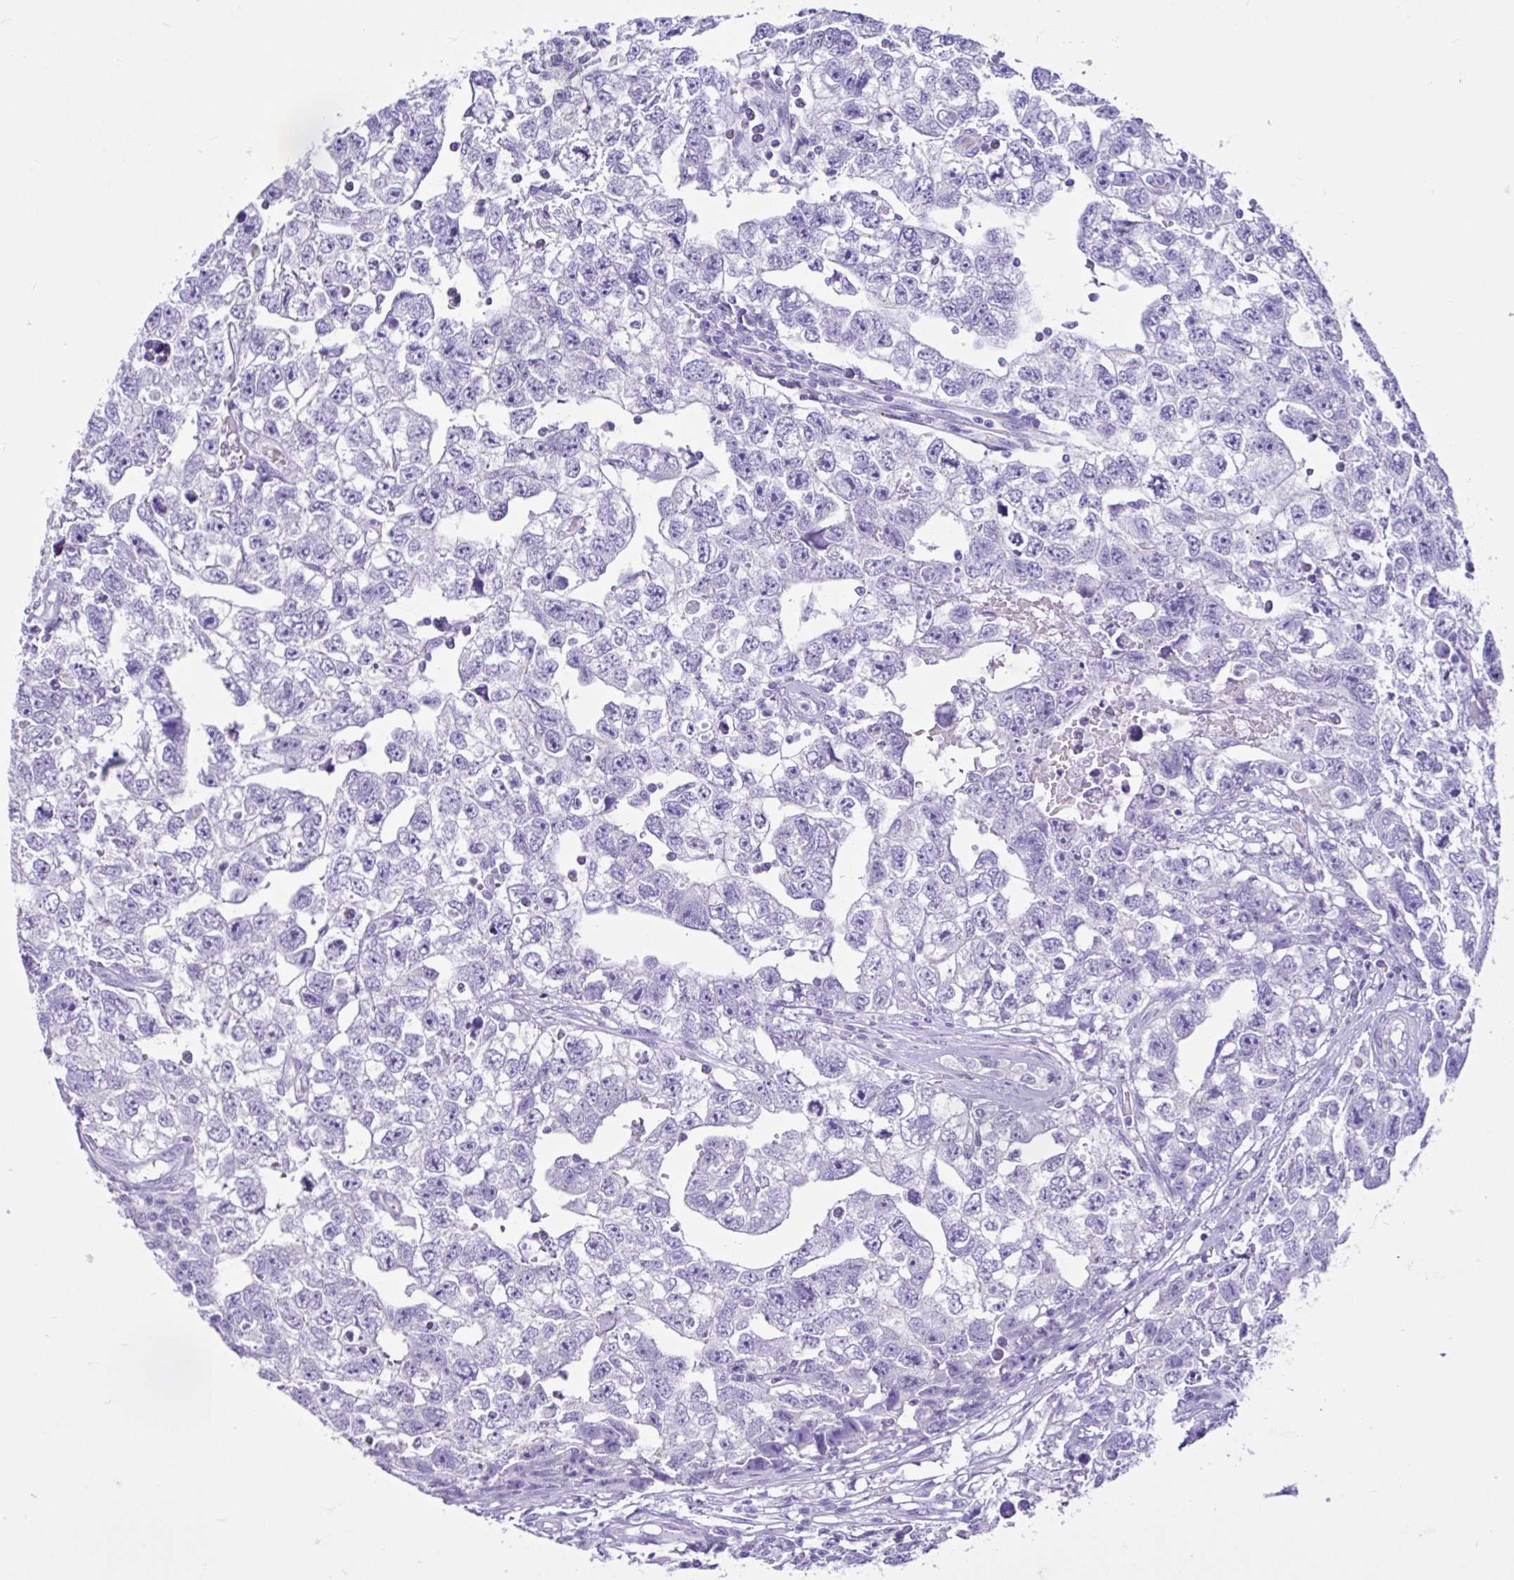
{"staining": {"intensity": "negative", "quantity": "none", "location": "none"}, "tissue": "testis cancer", "cell_type": "Tumor cells", "image_type": "cancer", "snomed": [{"axis": "morphology", "description": "Carcinoma, Embryonal, NOS"}, {"axis": "topography", "description": "Testis"}], "caption": "A photomicrograph of human embryonal carcinoma (testis) is negative for staining in tumor cells.", "gene": "CYP19A1", "patient": {"sex": "male", "age": 22}}